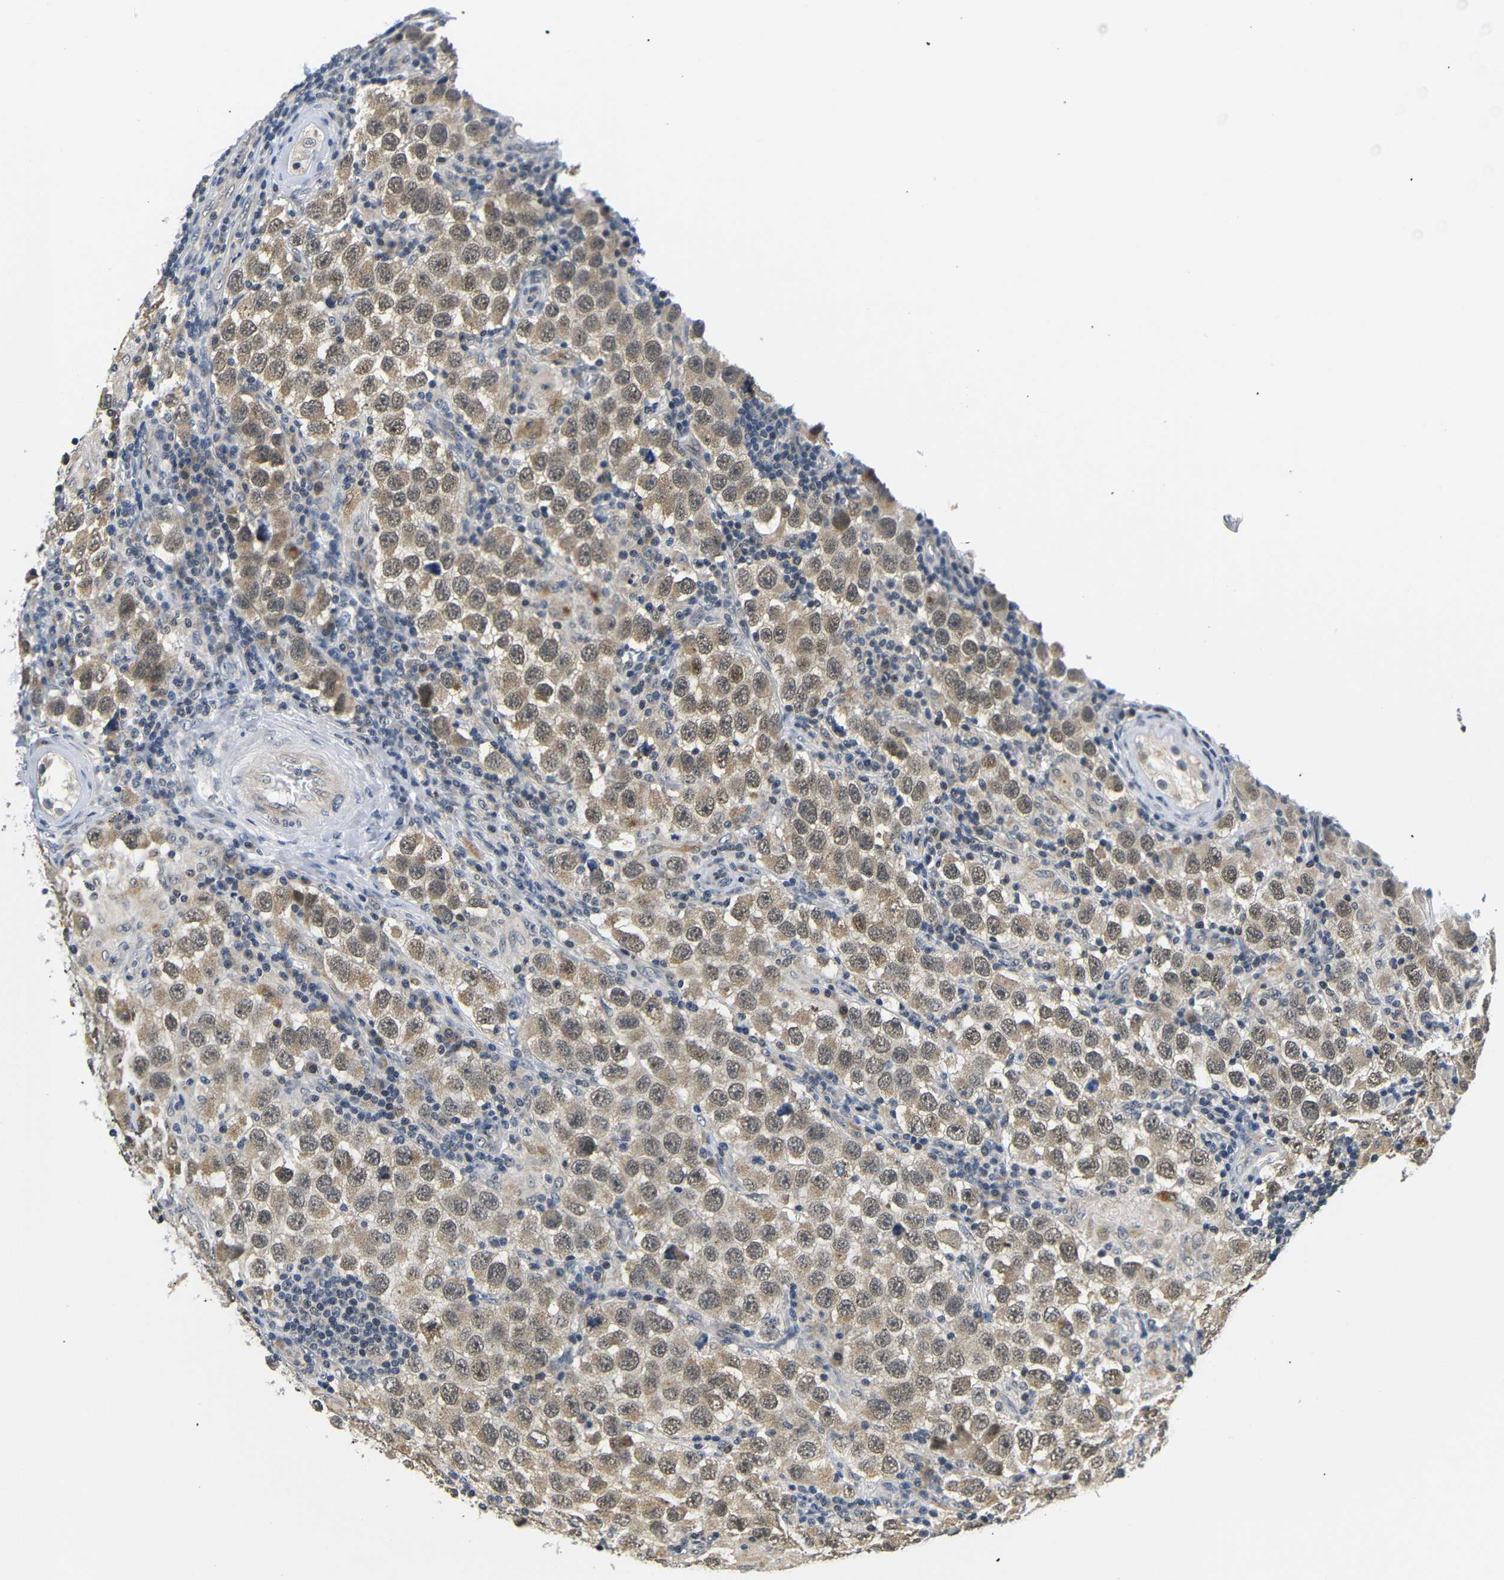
{"staining": {"intensity": "moderate", "quantity": ">75%", "location": "cytoplasmic/membranous,nuclear"}, "tissue": "testis cancer", "cell_type": "Tumor cells", "image_type": "cancer", "snomed": [{"axis": "morphology", "description": "Carcinoma, Embryonal, NOS"}, {"axis": "topography", "description": "Testis"}], "caption": "A high-resolution histopathology image shows IHC staining of testis cancer (embryonal carcinoma), which displays moderate cytoplasmic/membranous and nuclear staining in approximately >75% of tumor cells. The protein of interest is stained brown, and the nuclei are stained in blue (DAB (3,3'-diaminobenzidine) IHC with brightfield microscopy, high magnification).", "gene": "GJA5", "patient": {"sex": "male", "age": 21}}